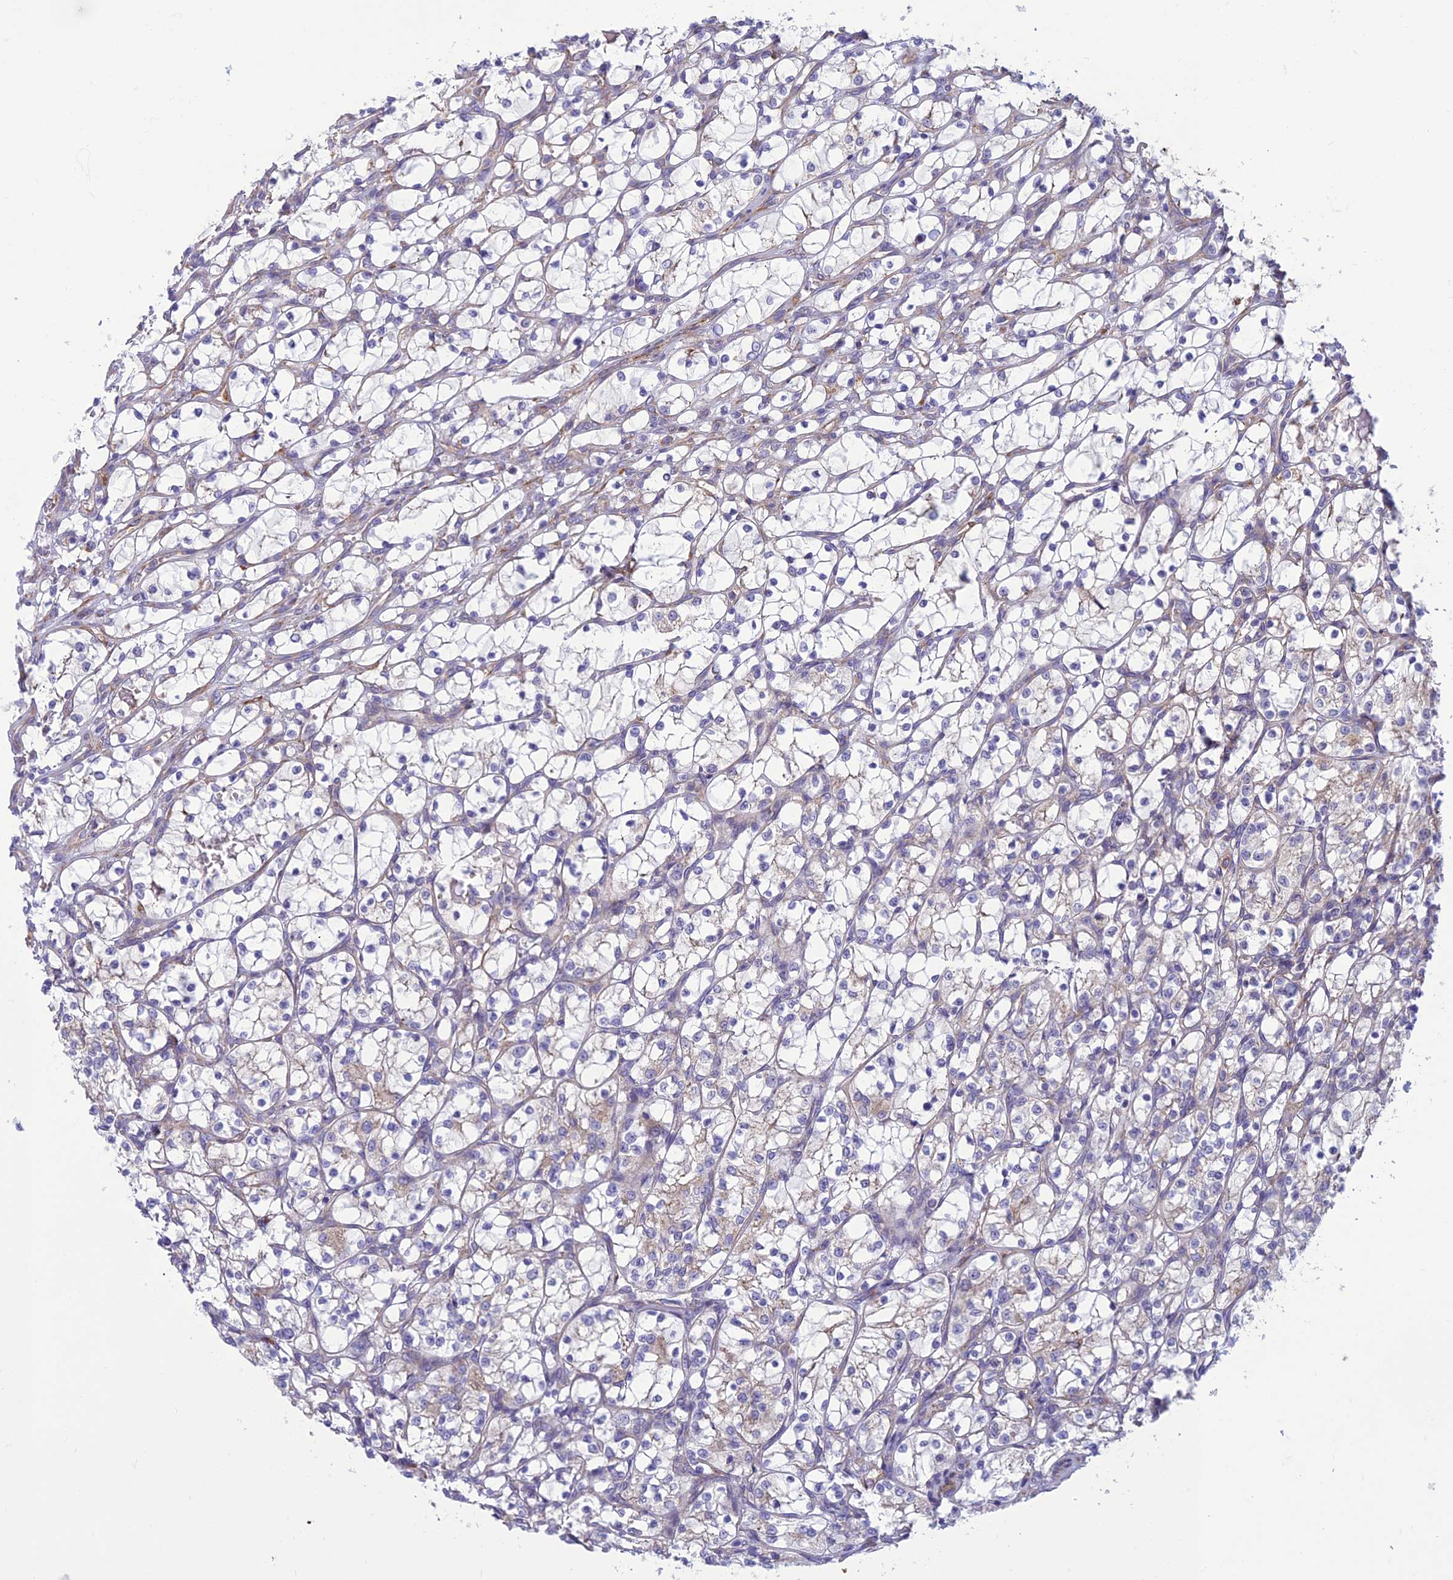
{"staining": {"intensity": "negative", "quantity": "none", "location": "none"}, "tissue": "renal cancer", "cell_type": "Tumor cells", "image_type": "cancer", "snomed": [{"axis": "morphology", "description": "Adenocarcinoma, NOS"}, {"axis": "topography", "description": "Kidney"}], "caption": "This micrograph is of renal adenocarcinoma stained with IHC to label a protein in brown with the nuclei are counter-stained blue. There is no expression in tumor cells.", "gene": "RPL17-C18orf32", "patient": {"sex": "female", "age": 69}}